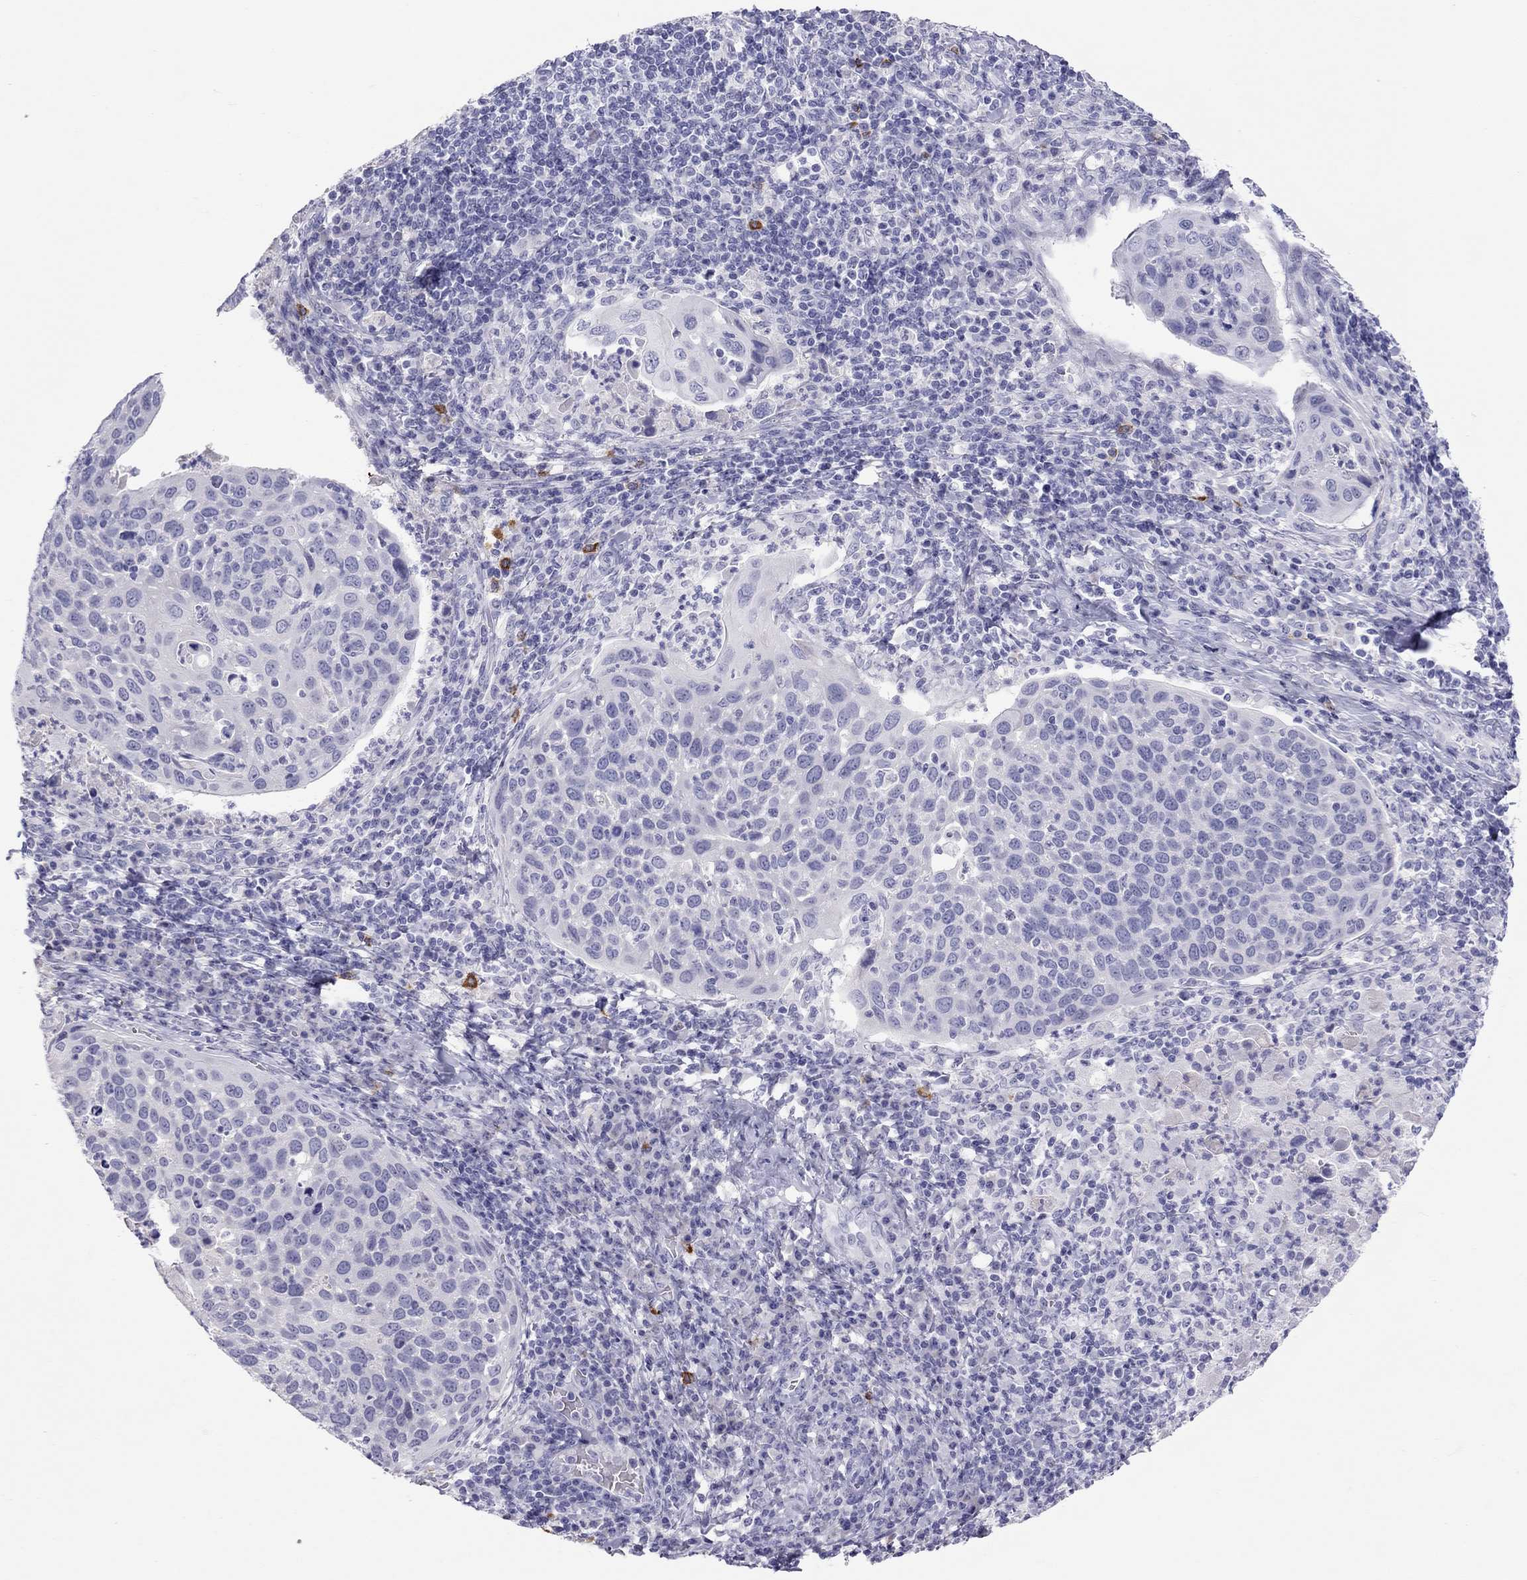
{"staining": {"intensity": "negative", "quantity": "none", "location": "none"}, "tissue": "cervical cancer", "cell_type": "Tumor cells", "image_type": "cancer", "snomed": [{"axis": "morphology", "description": "Squamous cell carcinoma, NOS"}, {"axis": "topography", "description": "Cervix"}], "caption": "This image is of squamous cell carcinoma (cervical) stained with immunohistochemistry to label a protein in brown with the nuclei are counter-stained blue. There is no expression in tumor cells.", "gene": "IL17REL", "patient": {"sex": "female", "age": 54}}